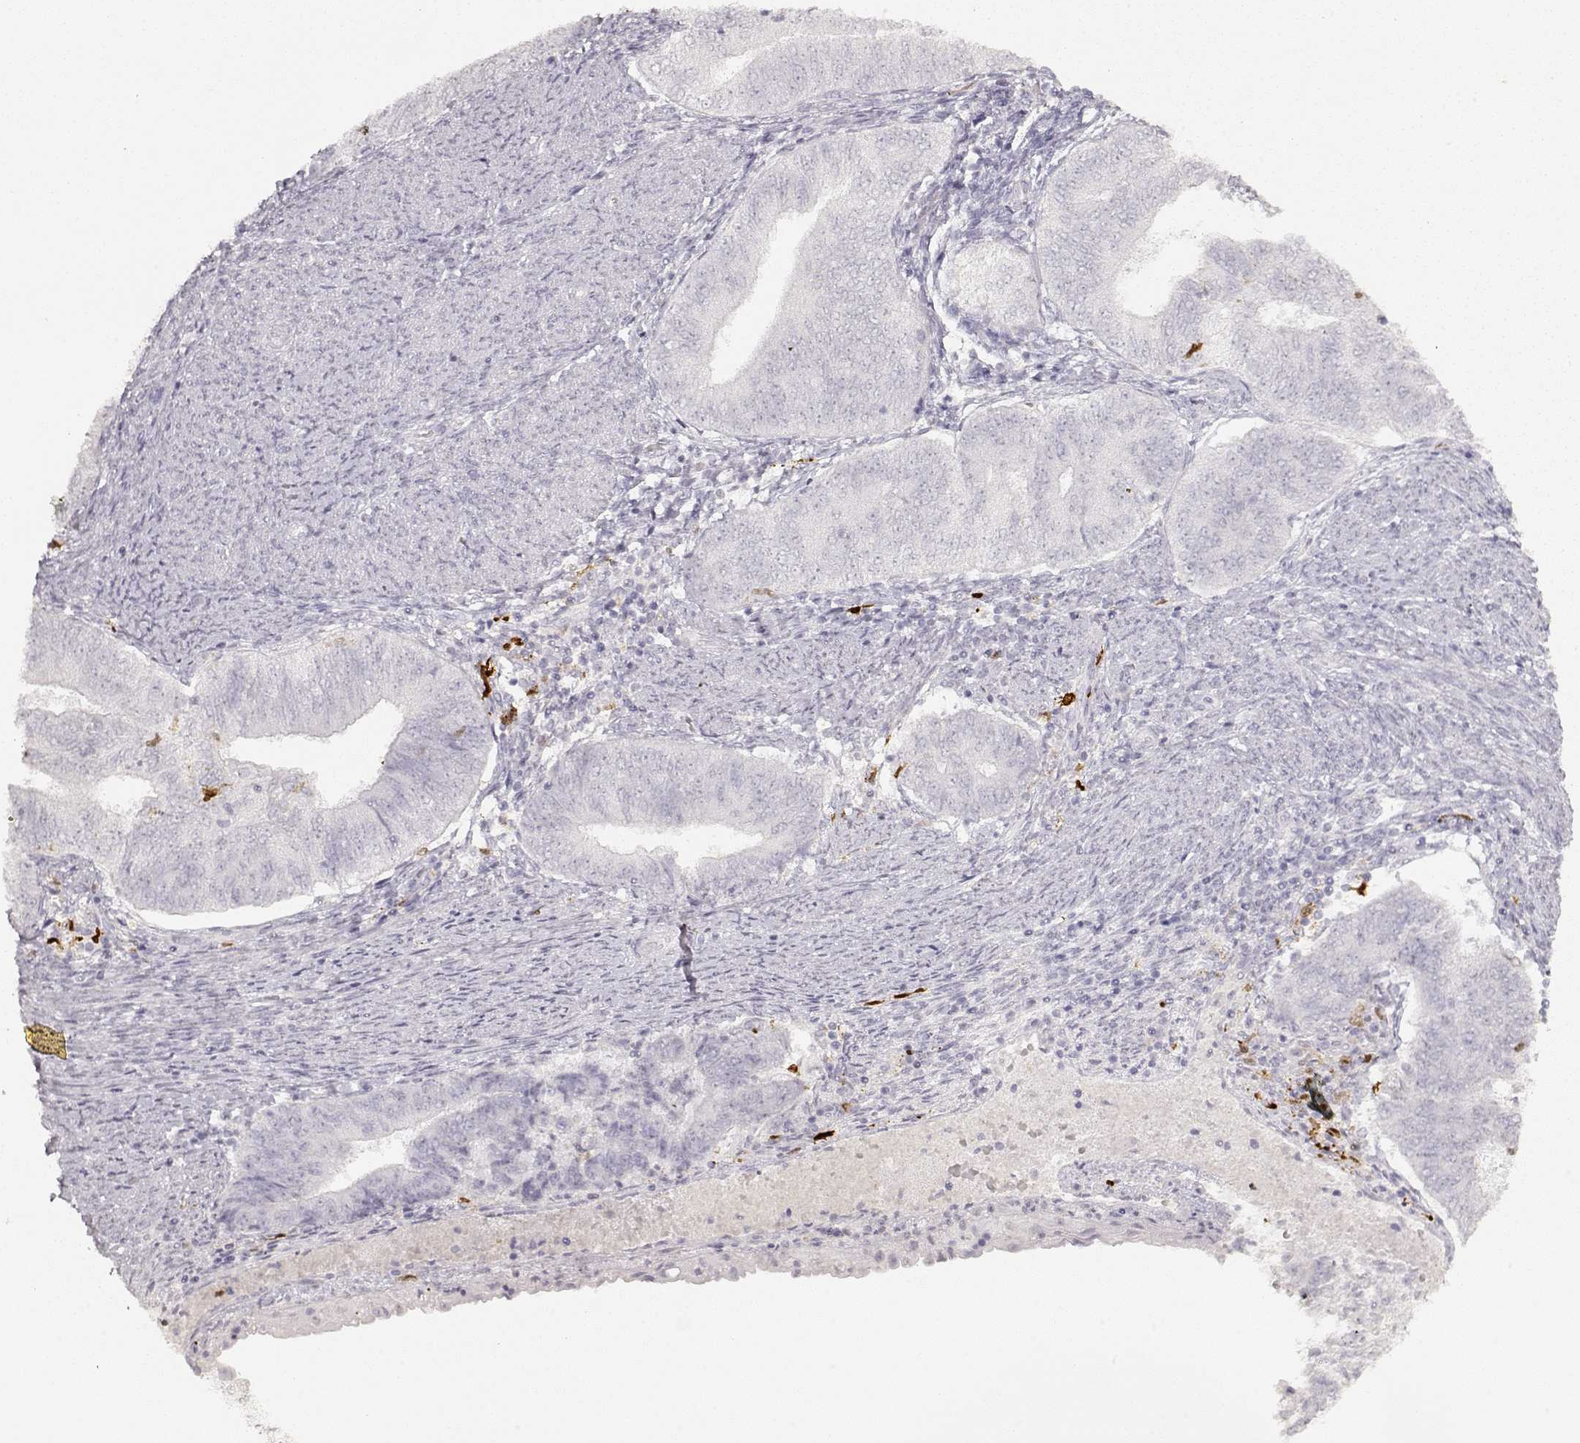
{"staining": {"intensity": "negative", "quantity": "none", "location": "none"}, "tissue": "endometrial cancer", "cell_type": "Tumor cells", "image_type": "cancer", "snomed": [{"axis": "morphology", "description": "Adenocarcinoma, NOS"}, {"axis": "topography", "description": "Endometrium"}], "caption": "Immunohistochemistry (IHC) histopathology image of endometrial cancer stained for a protein (brown), which displays no positivity in tumor cells.", "gene": "S100B", "patient": {"sex": "female", "age": 65}}